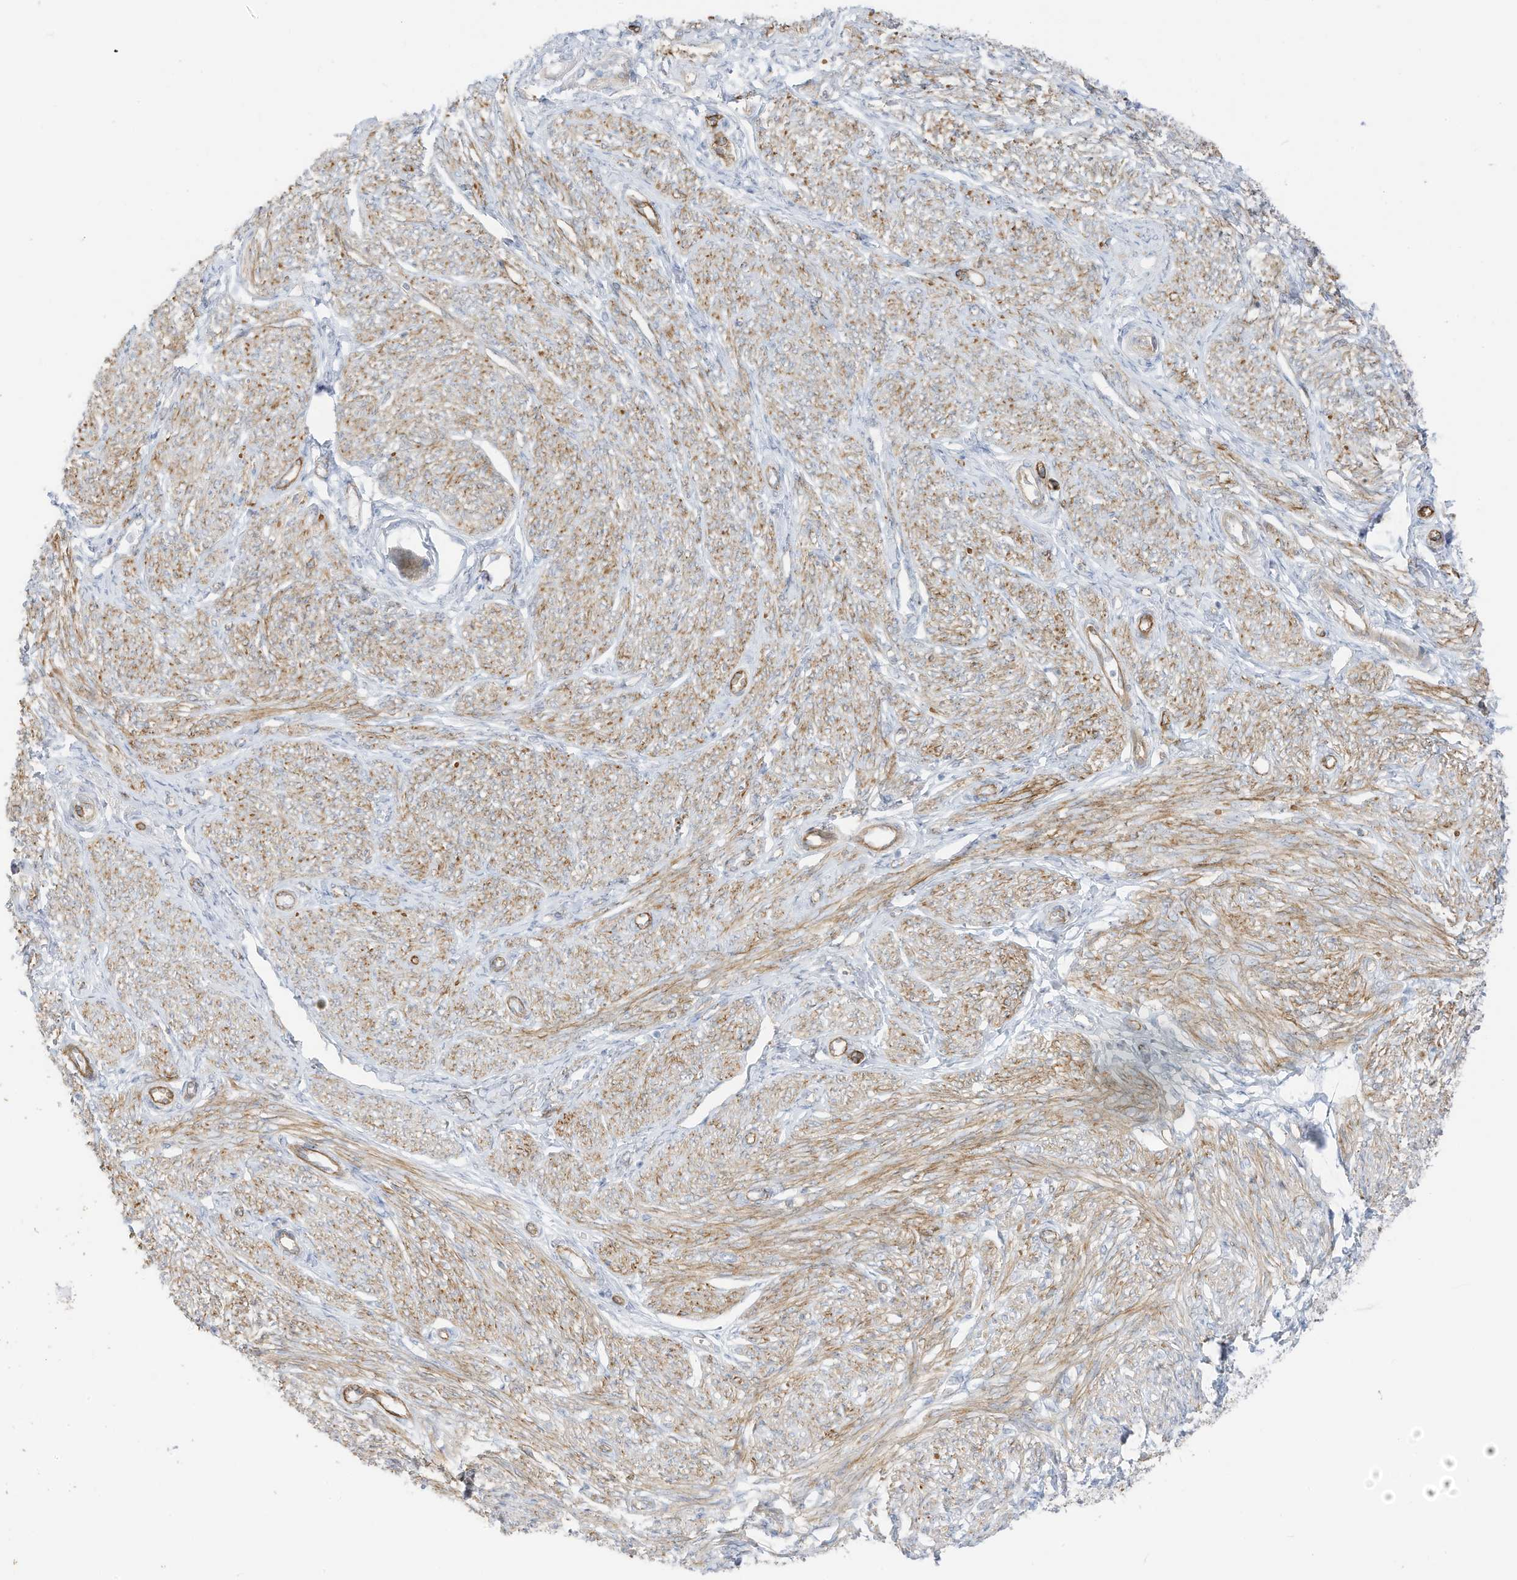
{"staining": {"intensity": "moderate", "quantity": "<25%", "location": "cytoplasmic/membranous"}, "tissue": "endometrium", "cell_type": "Cells in endometrial stroma", "image_type": "normal", "snomed": [{"axis": "morphology", "description": "Normal tissue, NOS"}, {"axis": "topography", "description": "Endometrium"}], "caption": "Immunohistochemistry (IHC) photomicrograph of normal human endometrium stained for a protein (brown), which exhibits low levels of moderate cytoplasmic/membranous positivity in approximately <25% of cells in endometrial stroma.", "gene": "C11orf87", "patient": {"sex": "female", "age": 72}}